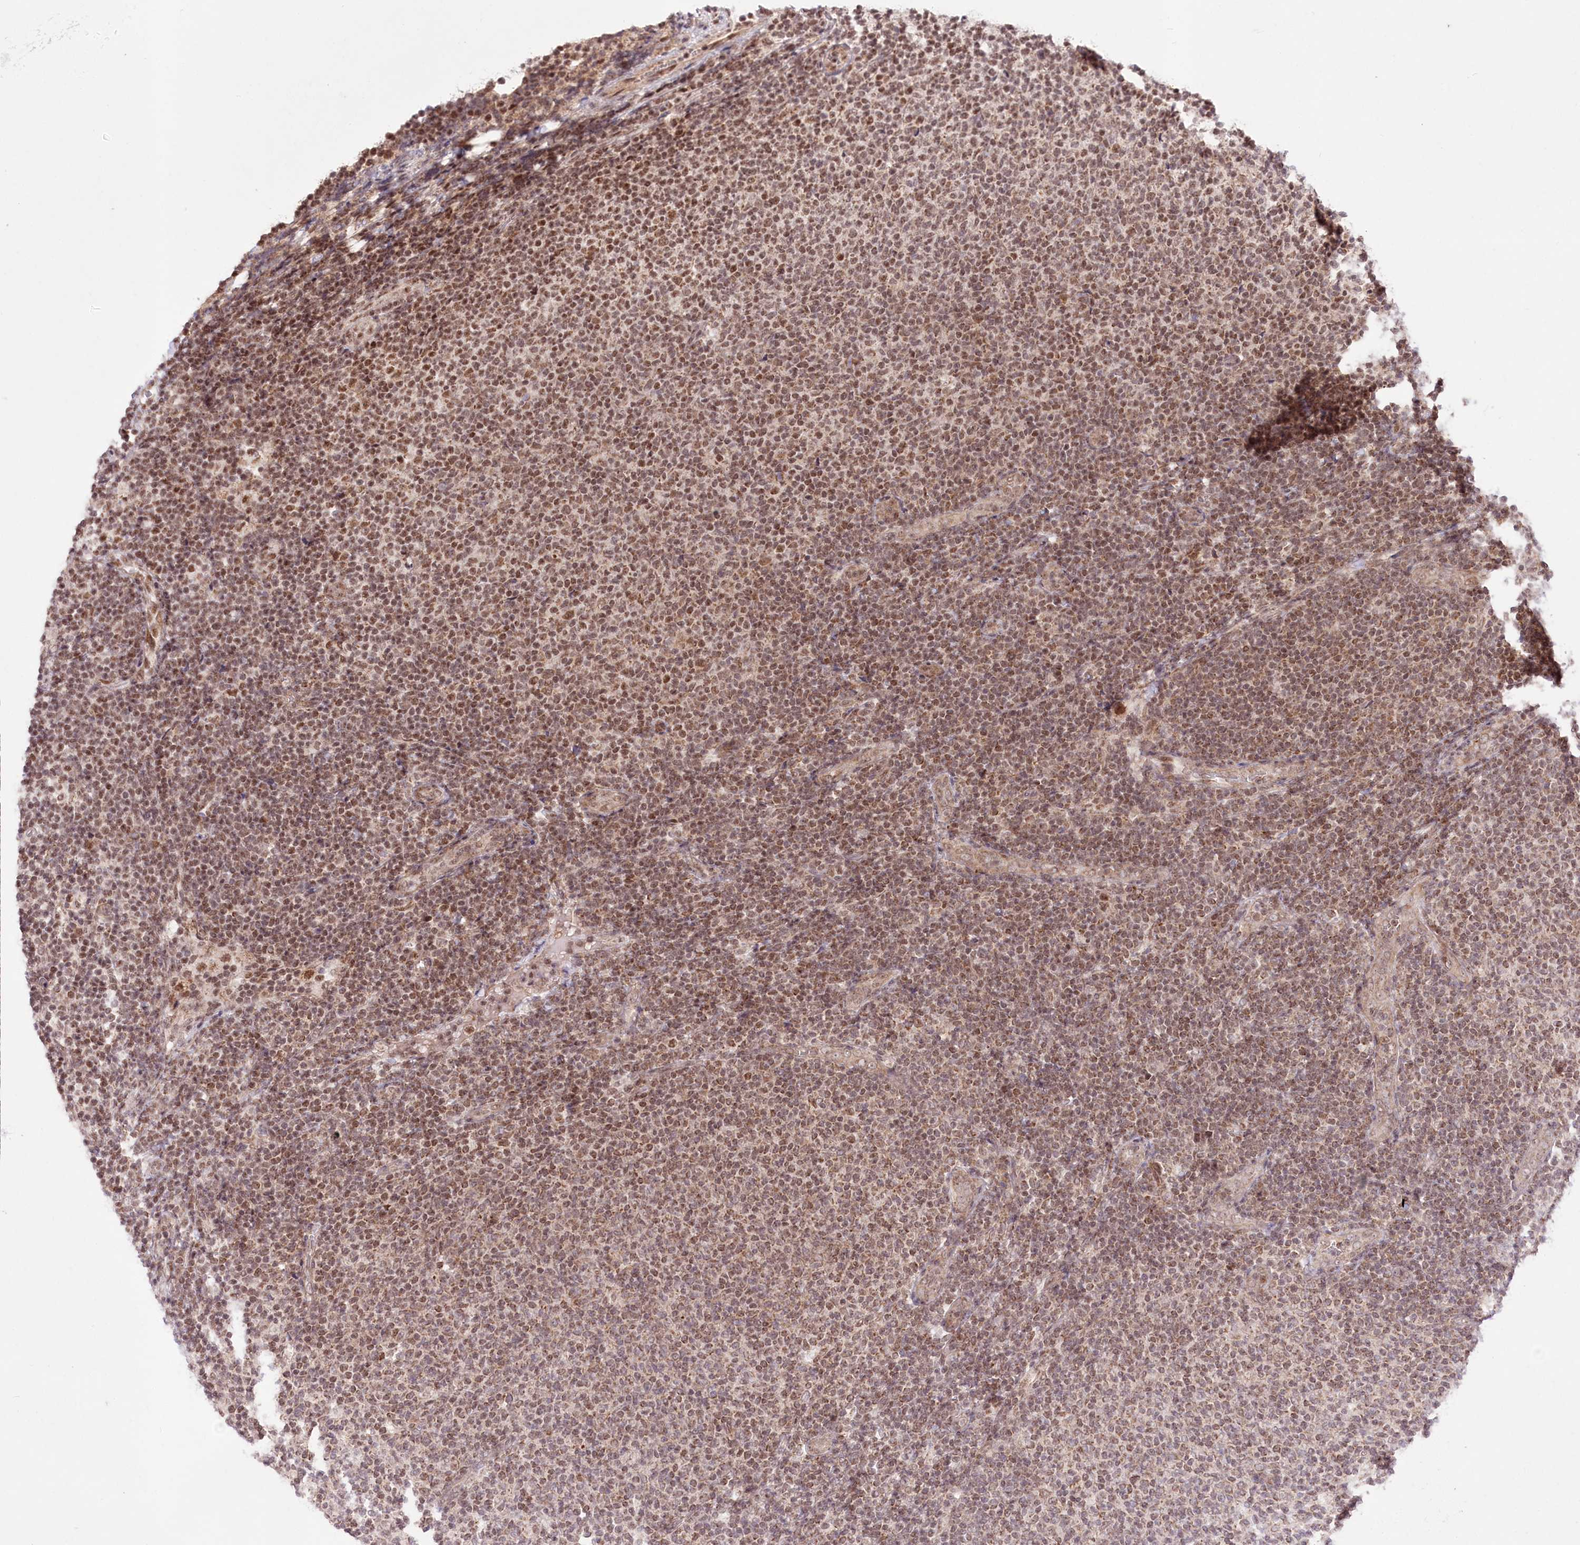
{"staining": {"intensity": "moderate", "quantity": ">75%", "location": "nuclear"}, "tissue": "lymphoma", "cell_type": "Tumor cells", "image_type": "cancer", "snomed": [{"axis": "morphology", "description": "Malignant lymphoma, non-Hodgkin's type, Low grade"}, {"axis": "topography", "description": "Lymph node"}], "caption": "Brown immunohistochemical staining in human lymphoma reveals moderate nuclear expression in about >75% of tumor cells.", "gene": "ZMAT2", "patient": {"sex": "male", "age": 66}}